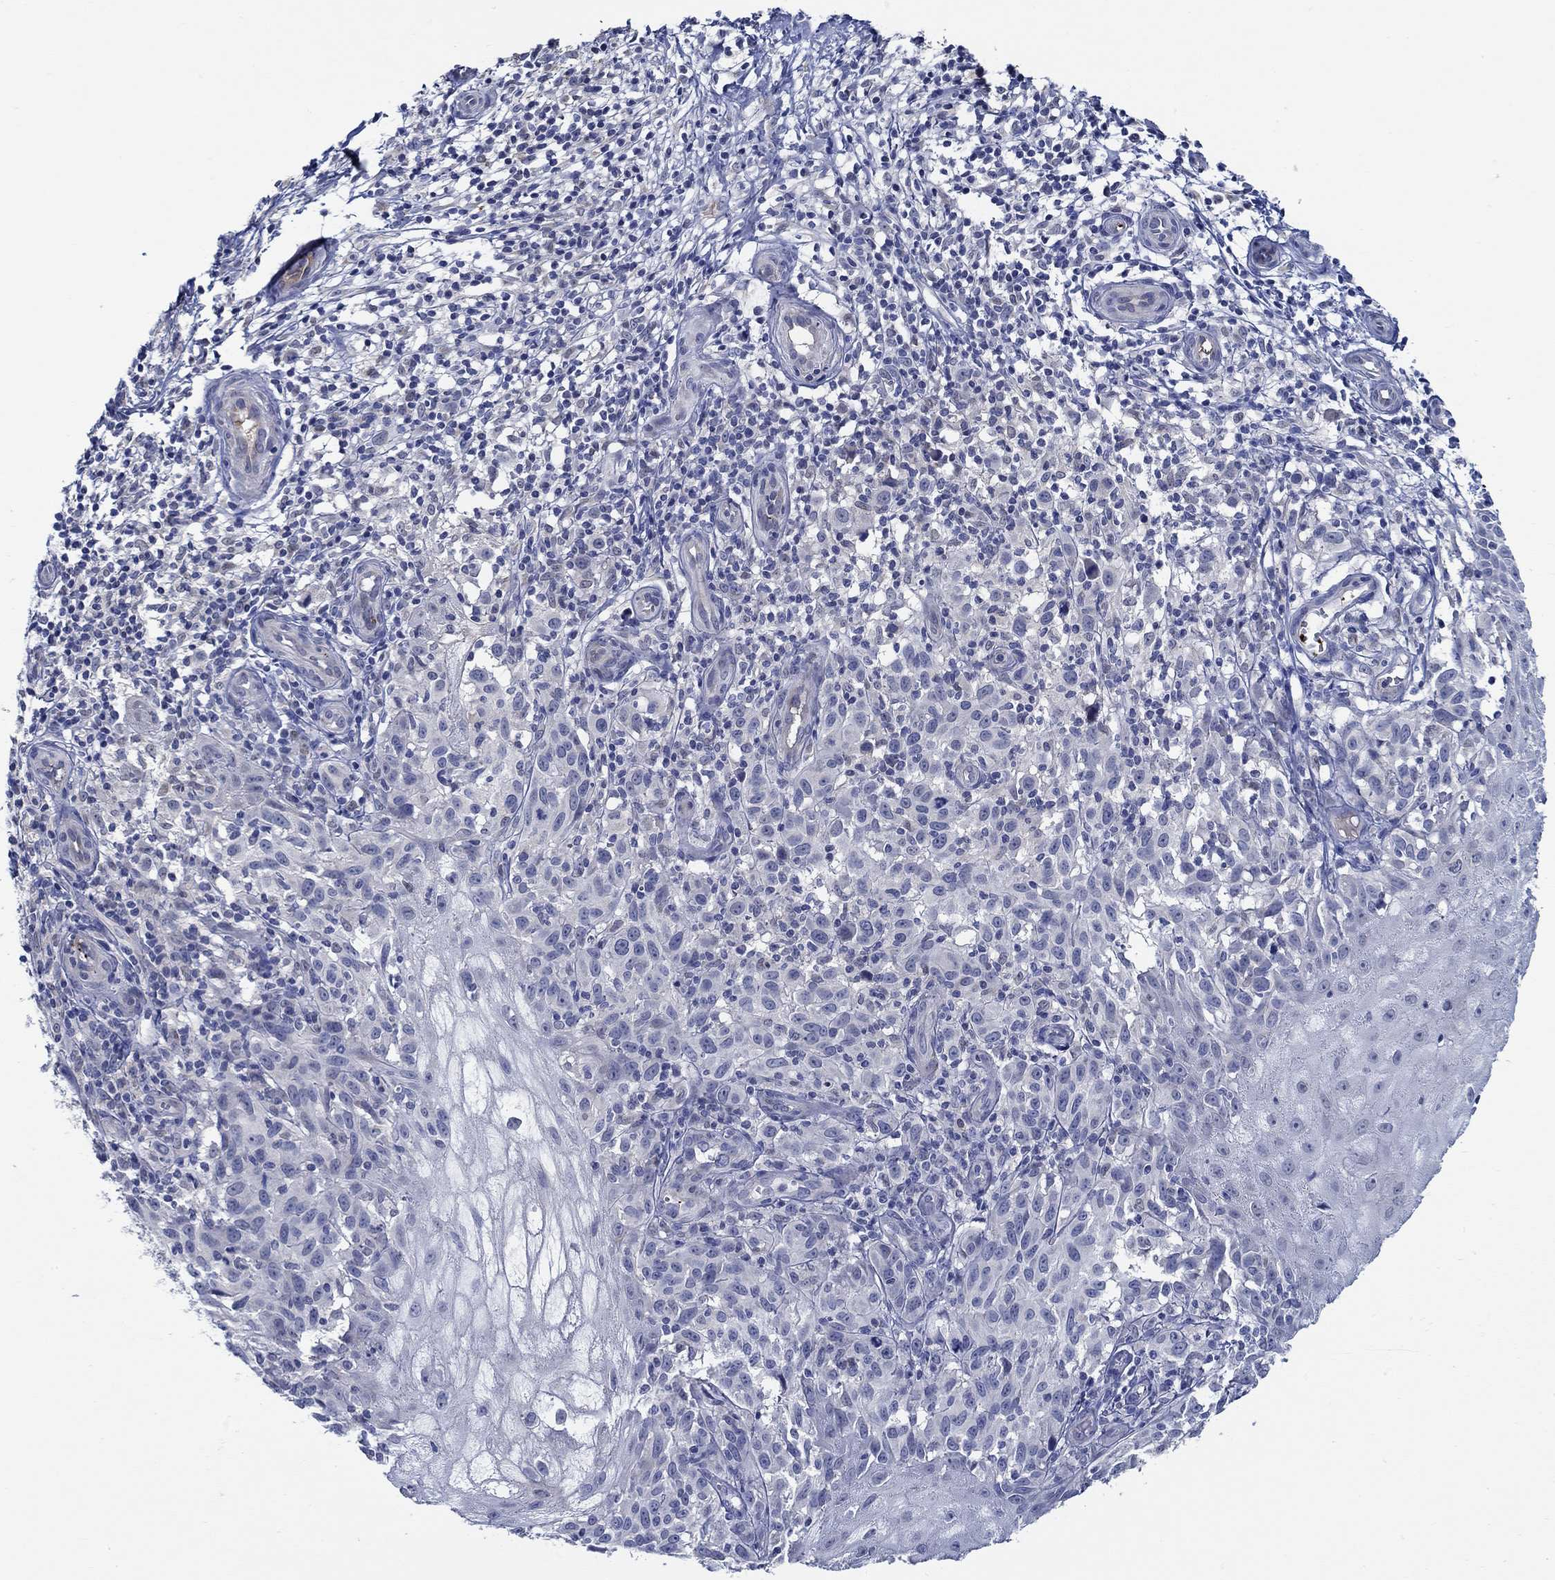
{"staining": {"intensity": "negative", "quantity": "none", "location": "none"}, "tissue": "melanoma", "cell_type": "Tumor cells", "image_type": "cancer", "snomed": [{"axis": "morphology", "description": "Malignant melanoma, NOS"}, {"axis": "topography", "description": "Skin"}], "caption": "An immunohistochemistry (IHC) micrograph of malignant melanoma is shown. There is no staining in tumor cells of malignant melanoma. (Immunohistochemistry, brightfield microscopy, high magnification).", "gene": "ALOX12", "patient": {"sex": "female", "age": 53}}